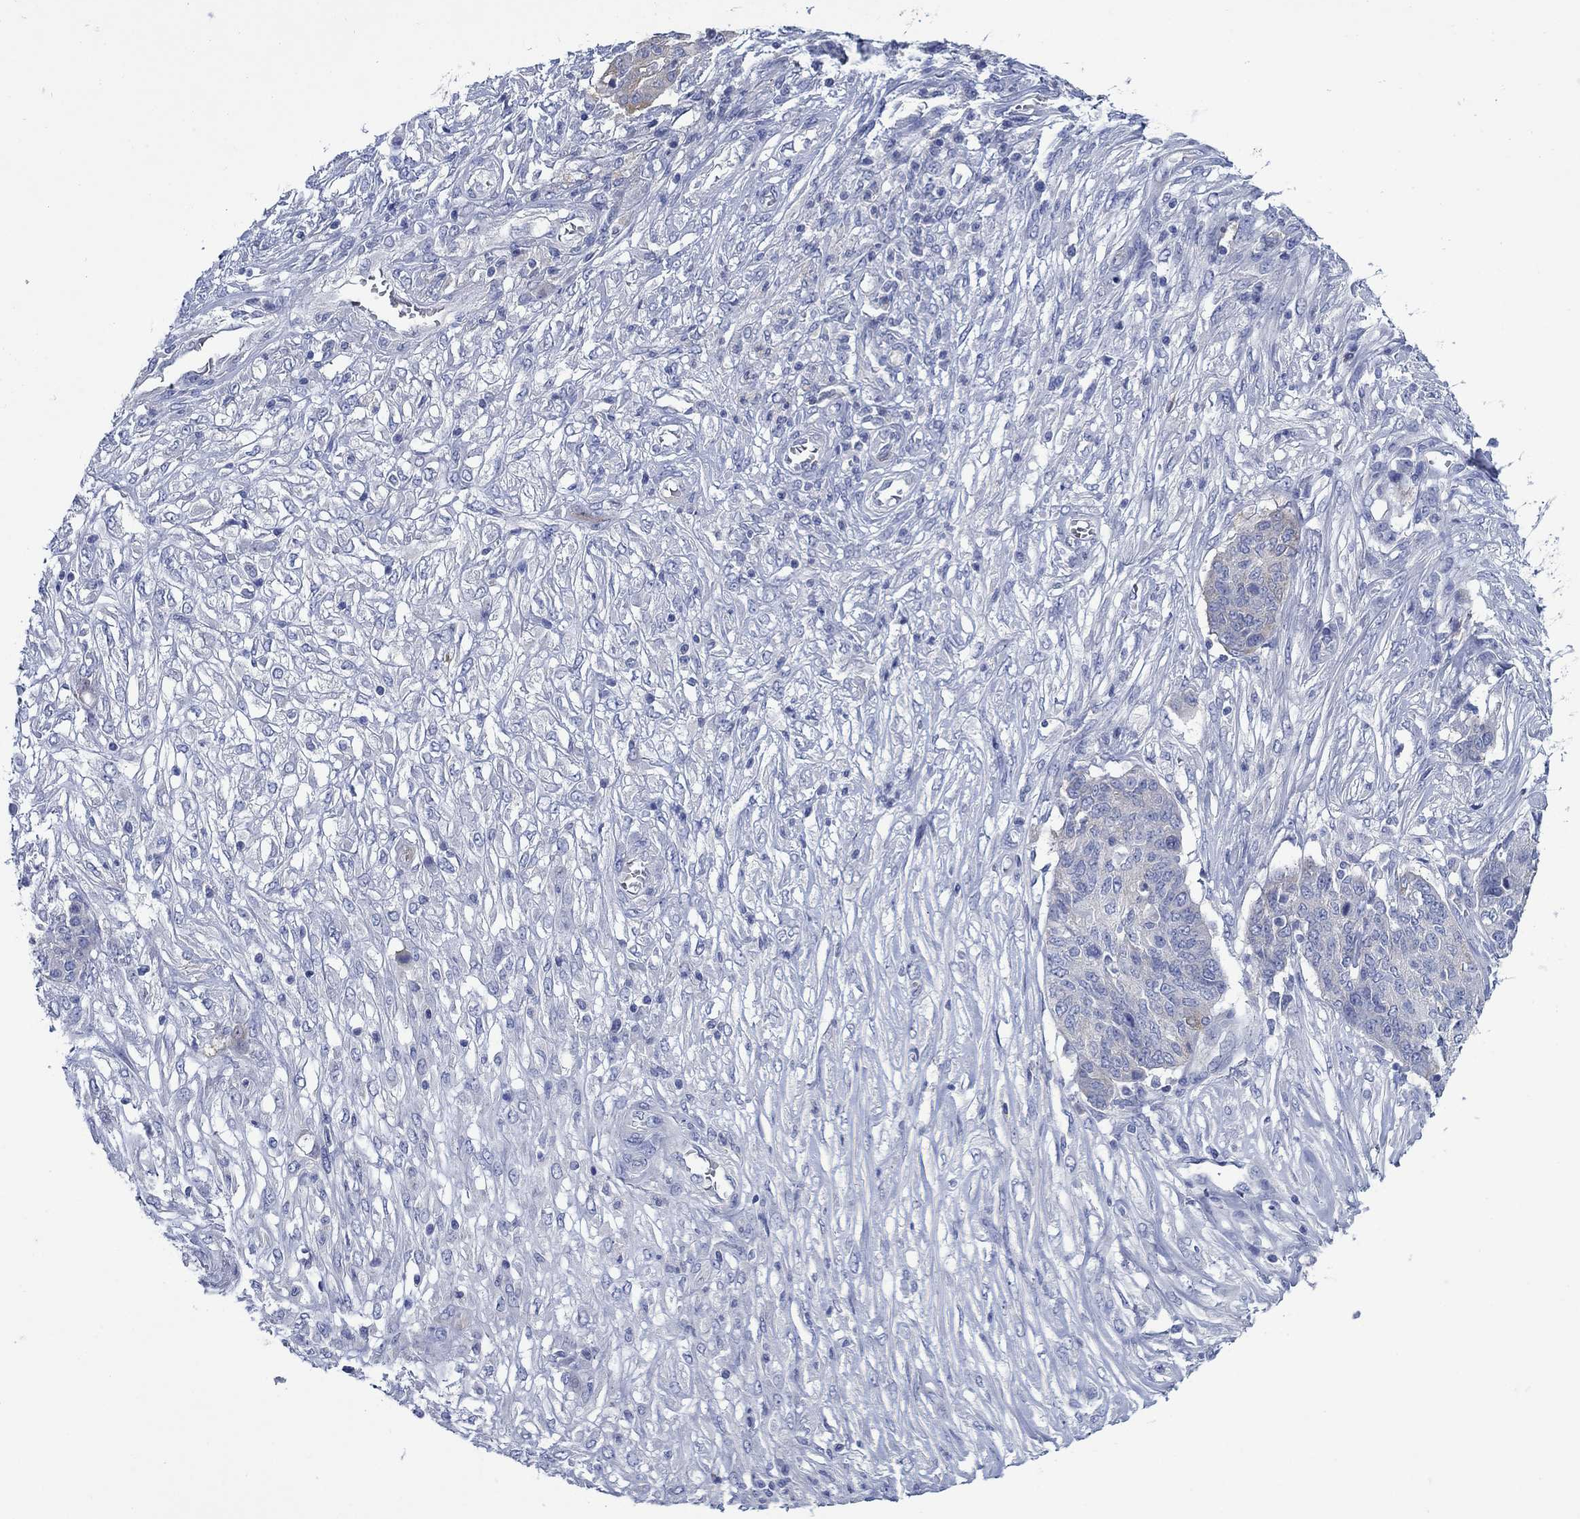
{"staining": {"intensity": "negative", "quantity": "none", "location": "none"}, "tissue": "ovarian cancer", "cell_type": "Tumor cells", "image_type": "cancer", "snomed": [{"axis": "morphology", "description": "Cystadenocarcinoma, serous, NOS"}, {"axis": "topography", "description": "Ovary"}], "caption": "Ovarian cancer was stained to show a protein in brown. There is no significant expression in tumor cells.", "gene": "TRIM16", "patient": {"sex": "female", "age": 67}}